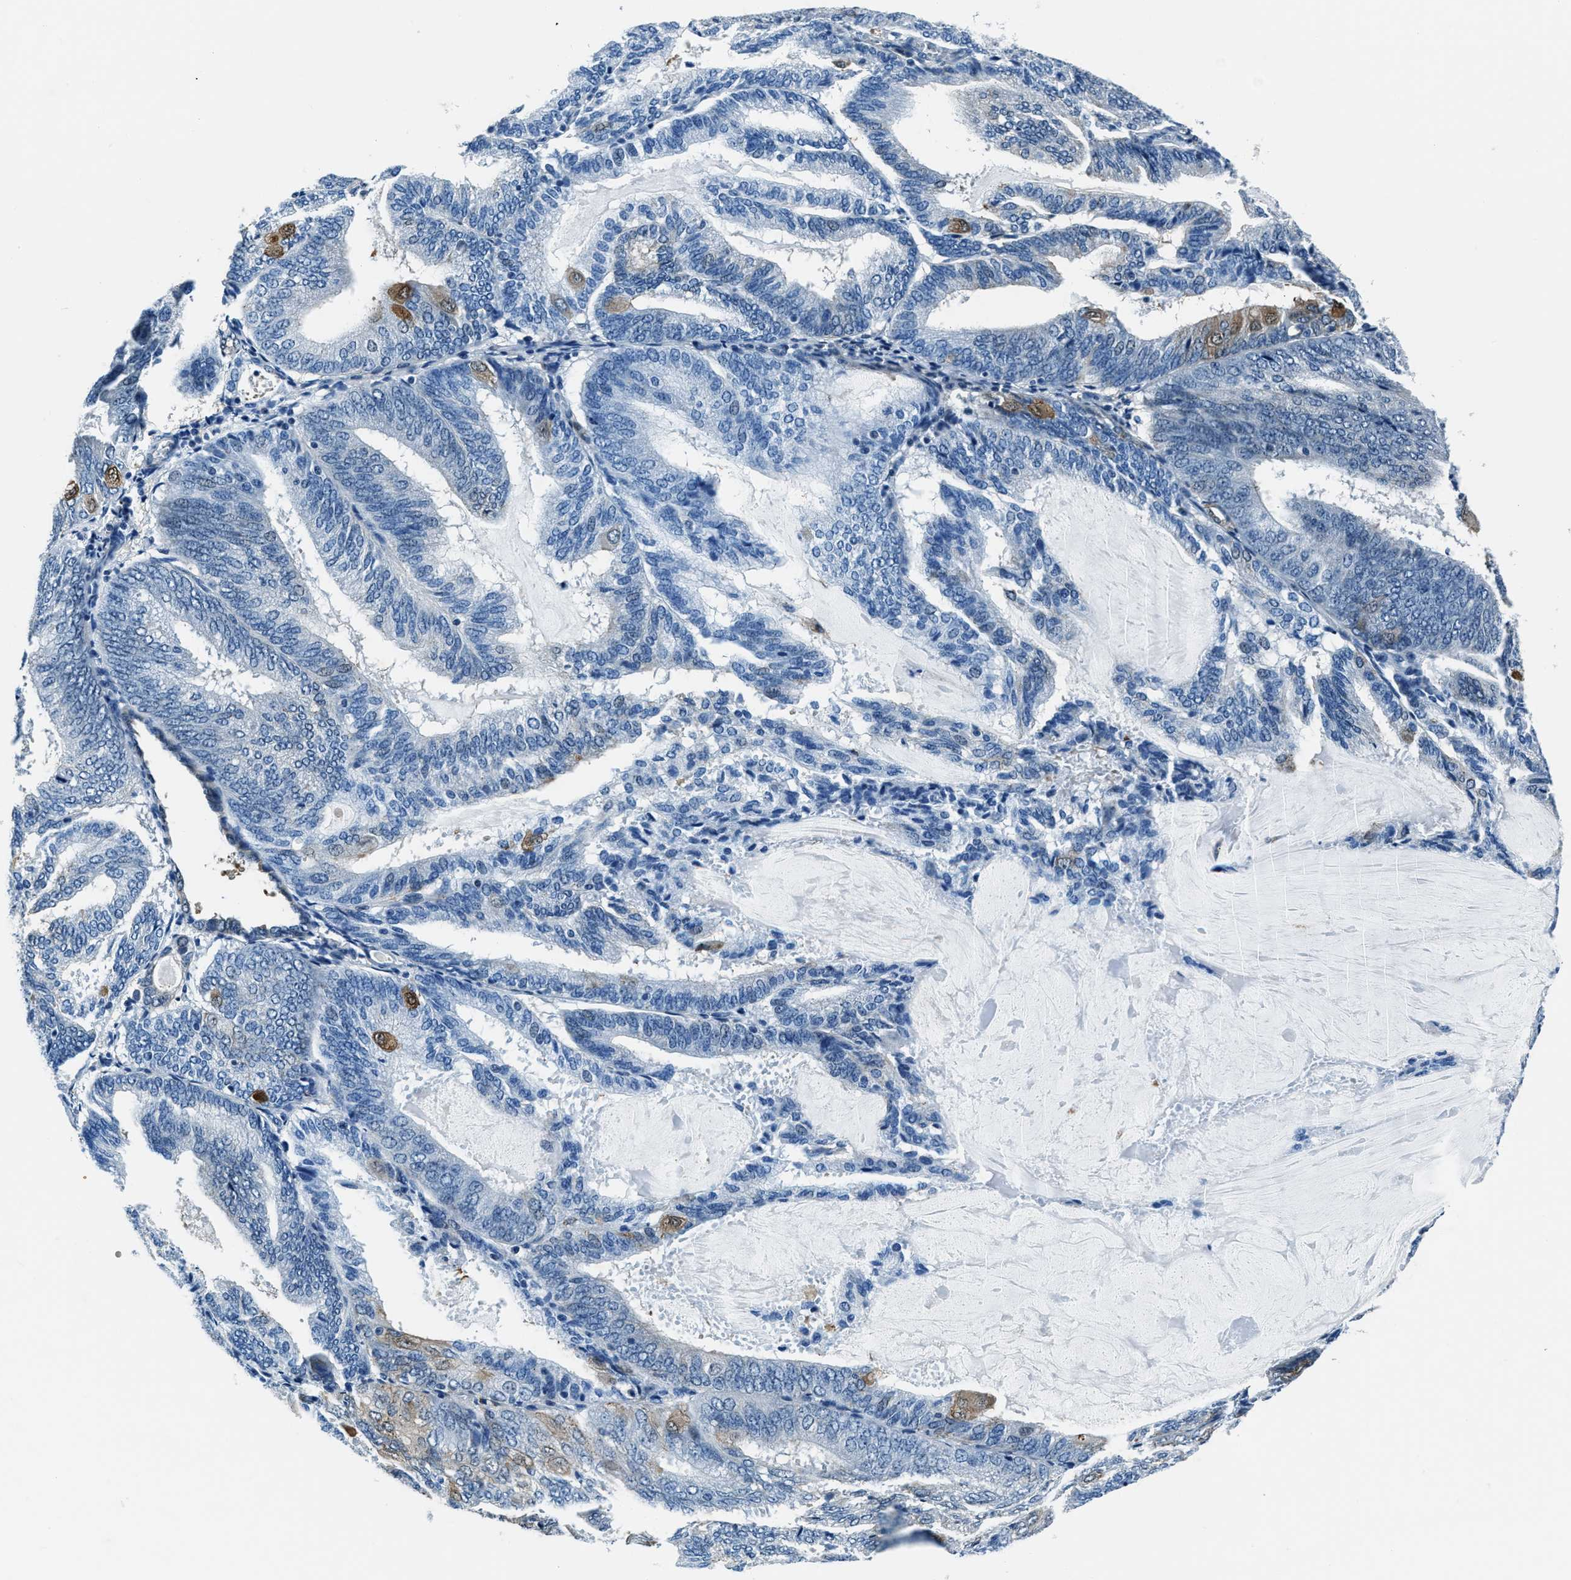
{"staining": {"intensity": "moderate", "quantity": "<25%", "location": "cytoplasmic/membranous"}, "tissue": "endometrial cancer", "cell_type": "Tumor cells", "image_type": "cancer", "snomed": [{"axis": "morphology", "description": "Adenocarcinoma, NOS"}, {"axis": "topography", "description": "Endometrium"}], "caption": "DAB (3,3'-diaminobenzidine) immunohistochemical staining of adenocarcinoma (endometrial) demonstrates moderate cytoplasmic/membranous protein staining in about <25% of tumor cells.", "gene": "PTPDC1", "patient": {"sex": "female", "age": 81}}